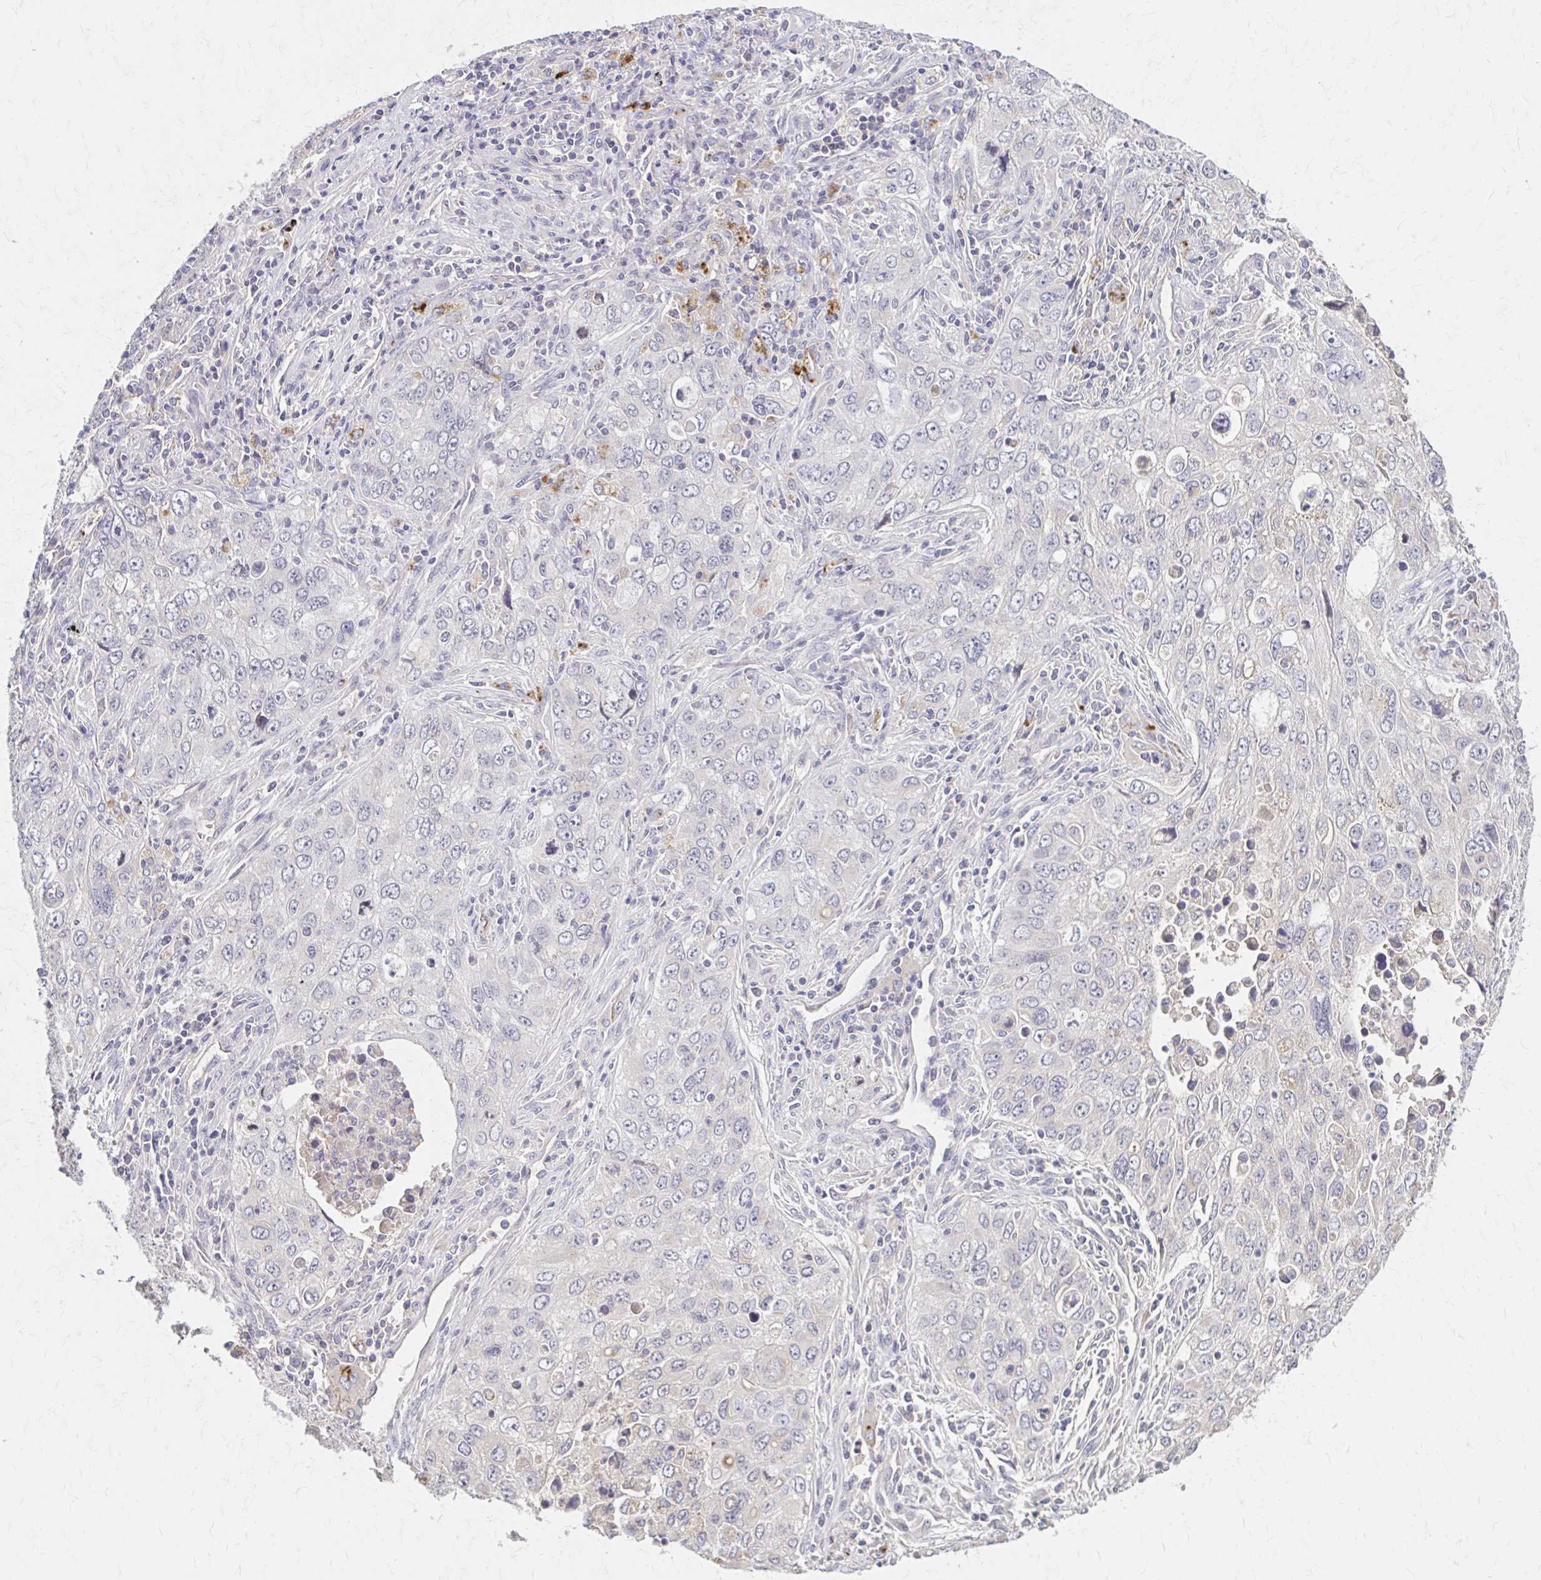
{"staining": {"intensity": "negative", "quantity": "none", "location": "none"}, "tissue": "lung cancer", "cell_type": "Tumor cells", "image_type": "cancer", "snomed": [{"axis": "morphology", "description": "Adenocarcinoma, NOS"}, {"axis": "morphology", "description": "Adenocarcinoma, metastatic, NOS"}, {"axis": "topography", "description": "Lymph node"}, {"axis": "topography", "description": "Lung"}], "caption": "This is an IHC micrograph of human lung cancer (adenocarcinoma). There is no positivity in tumor cells.", "gene": "HMGCS2", "patient": {"sex": "female", "age": 42}}